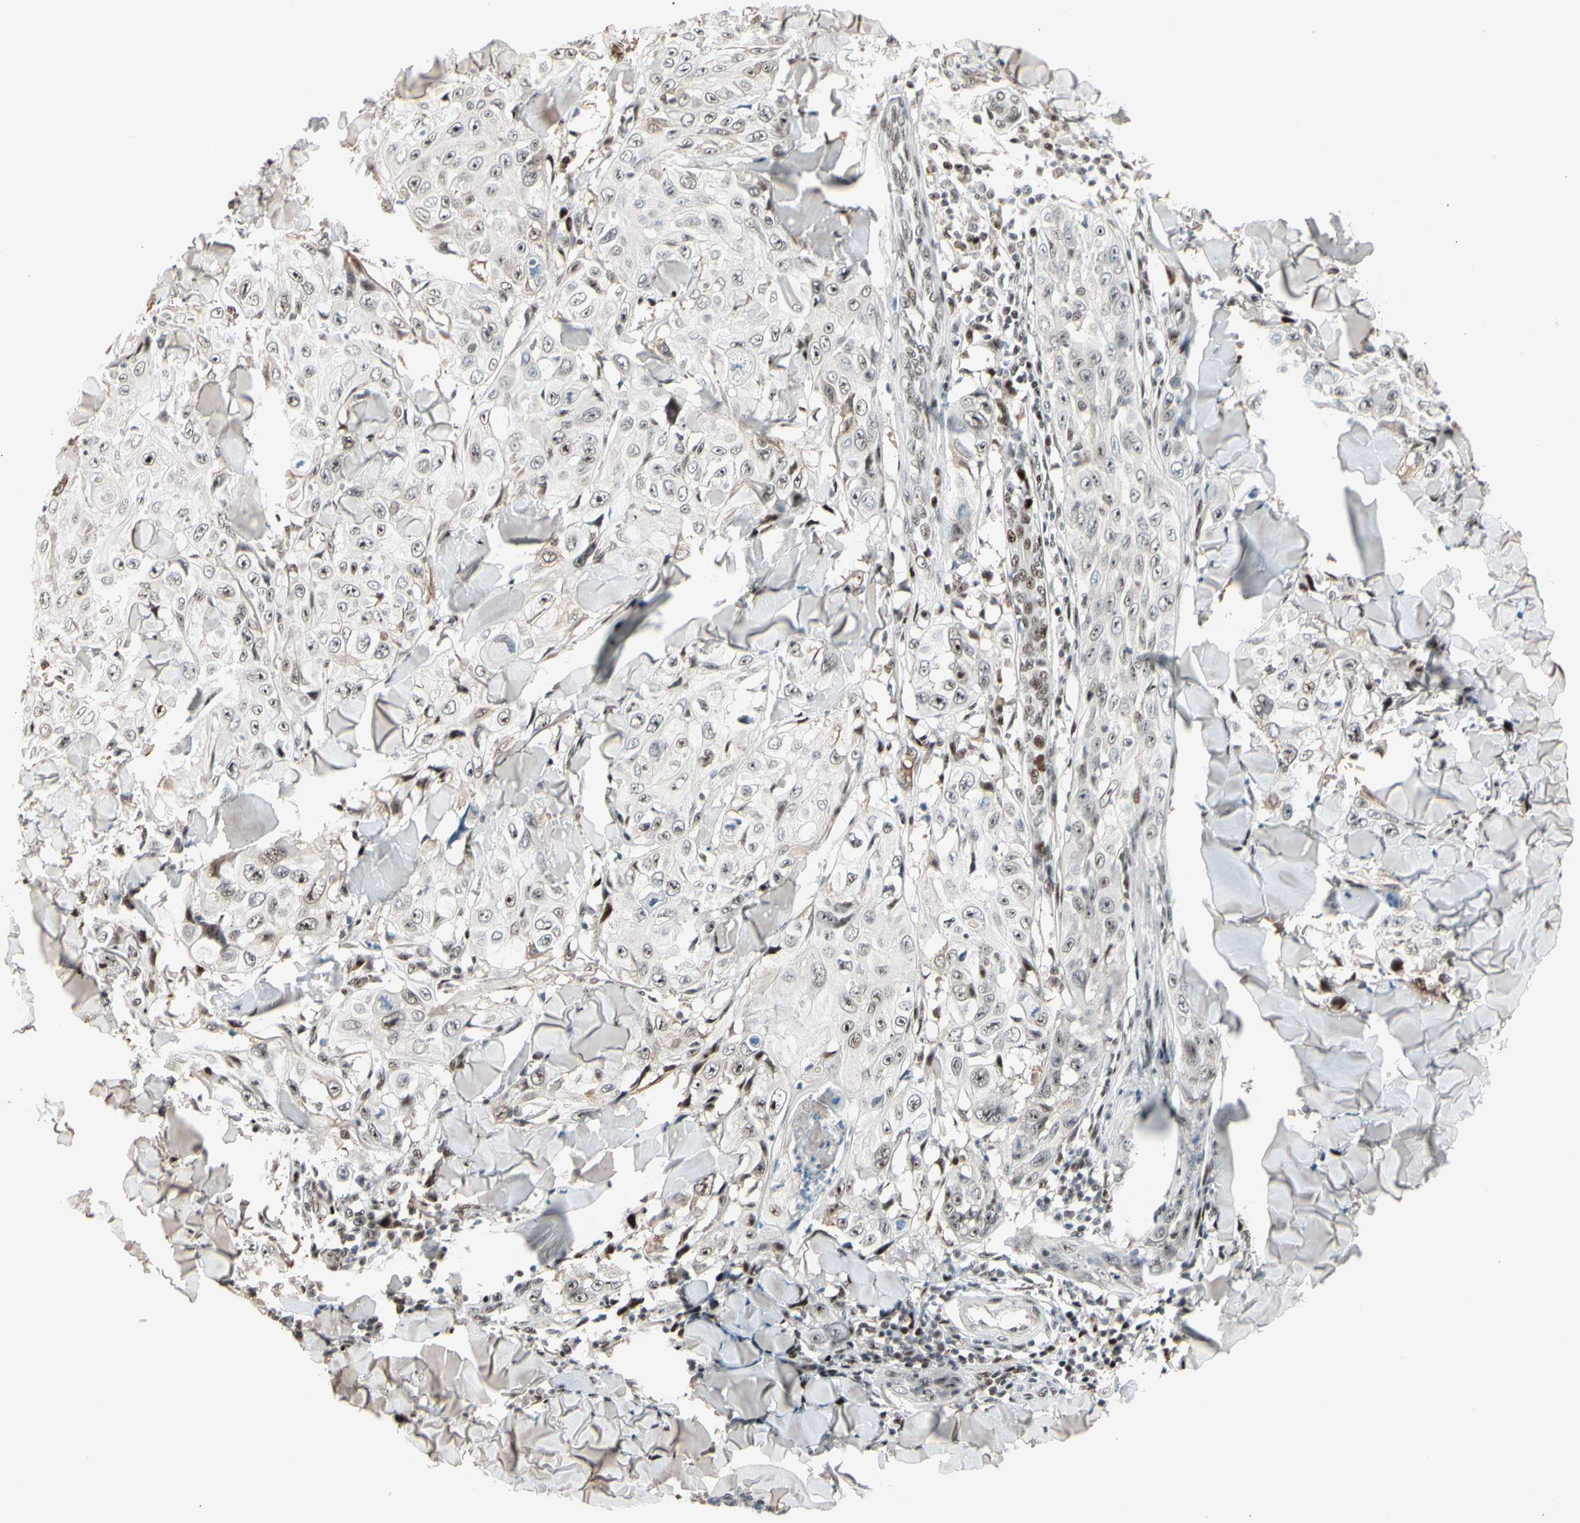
{"staining": {"intensity": "weak", "quantity": "25%-75%", "location": "nuclear"}, "tissue": "skin cancer", "cell_type": "Tumor cells", "image_type": "cancer", "snomed": [{"axis": "morphology", "description": "Squamous cell carcinoma, NOS"}, {"axis": "topography", "description": "Skin"}], "caption": "Human skin cancer stained with a brown dye exhibits weak nuclear positive positivity in about 25%-75% of tumor cells.", "gene": "FOXO3", "patient": {"sex": "male", "age": 86}}